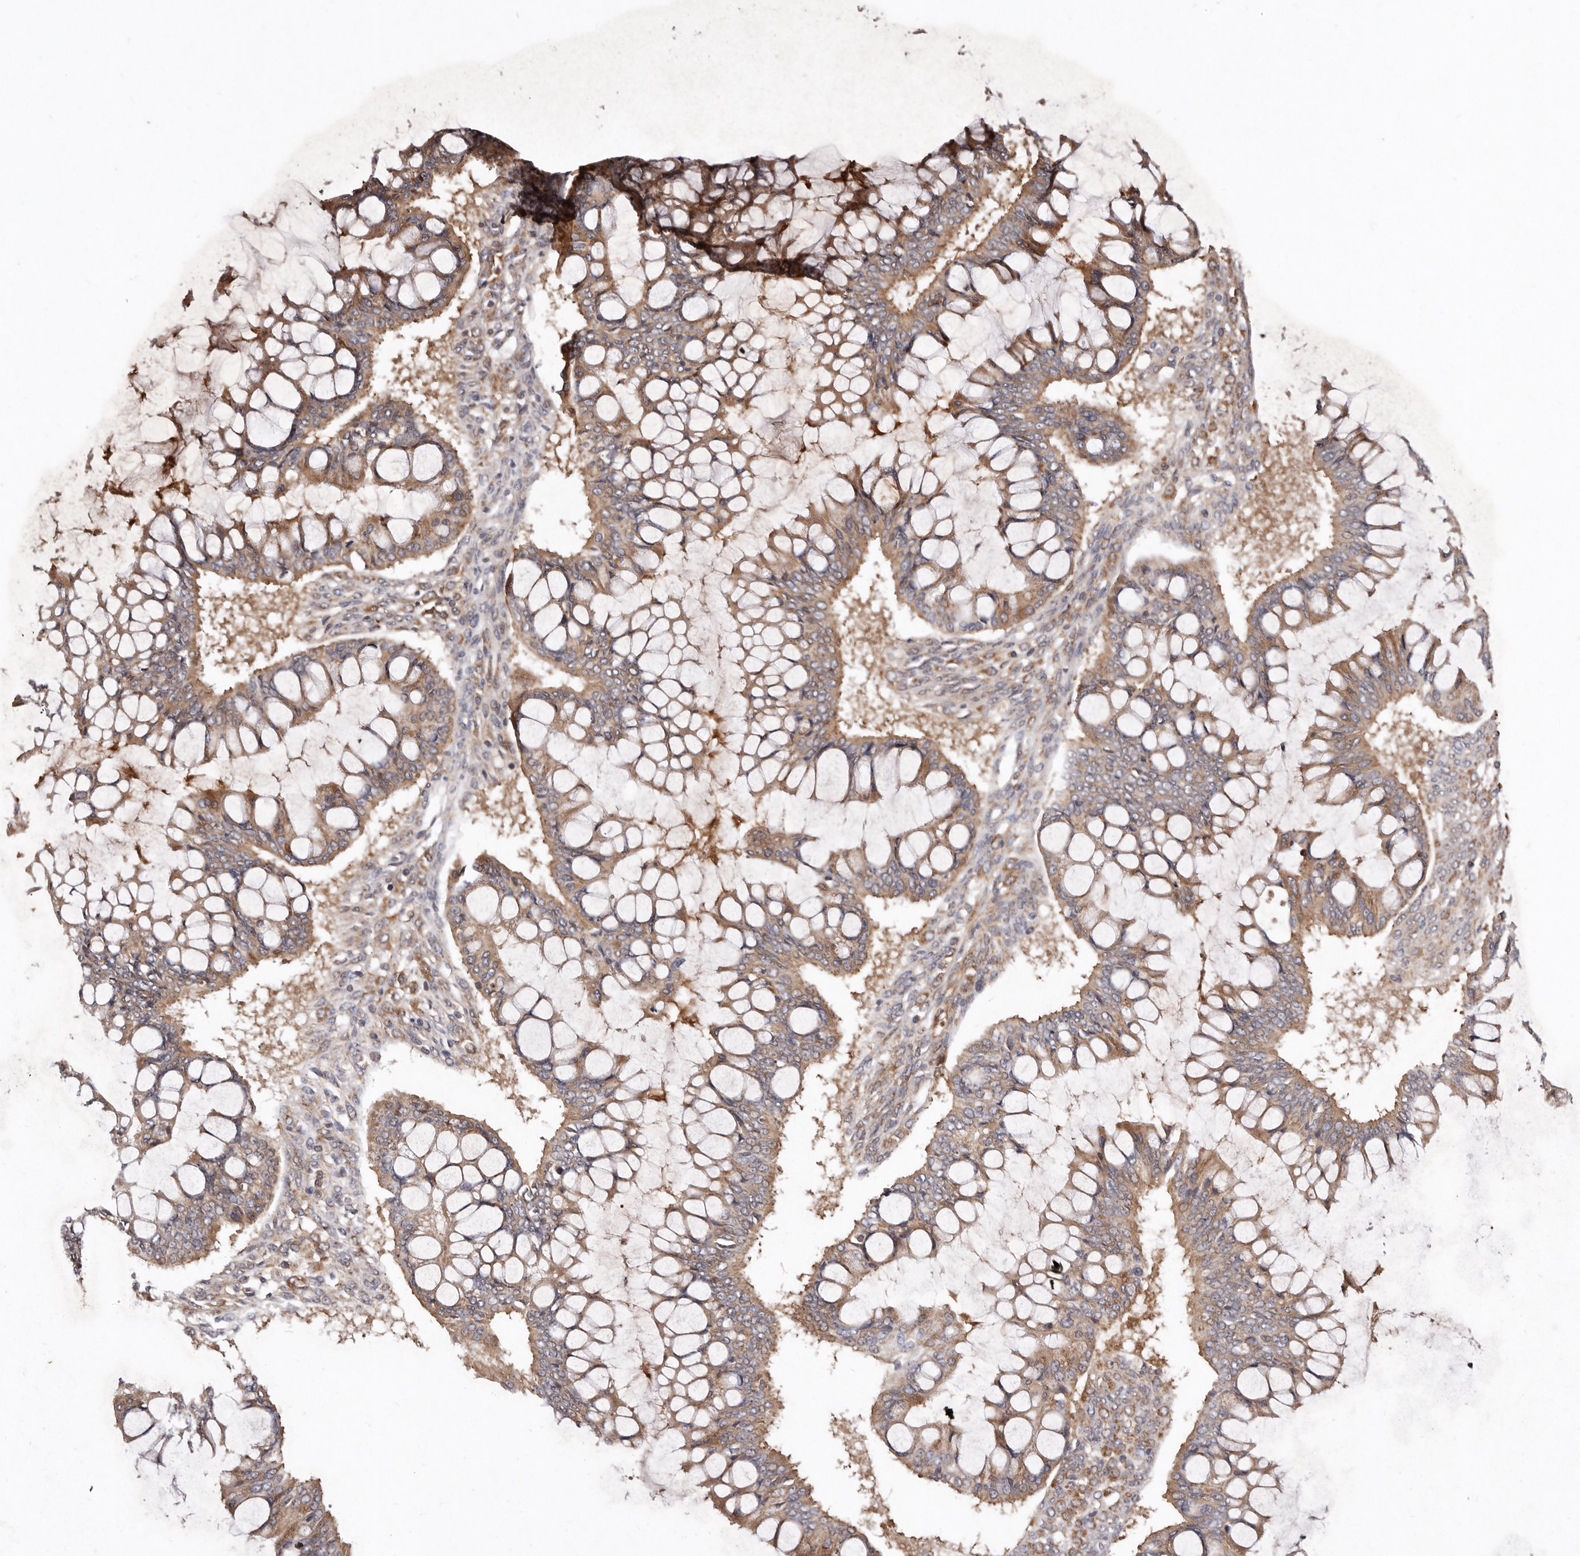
{"staining": {"intensity": "moderate", "quantity": ">75%", "location": "cytoplasmic/membranous"}, "tissue": "ovarian cancer", "cell_type": "Tumor cells", "image_type": "cancer", "snomed": [{"axis": "morphology", "description": "Cystadenocarcinoma, mucinous, NOS"}, {"axis": "topography", "description": "Ovary"}], "caption": "Ovarian cancer stained for a protein shows moderate cytoplasmic/membranous positivity in tumor cells. The staining was performed using DAB to visualize the protein expression in brown, while the nuclei were stained in blue with hematoxylin (Magnification: 20x).", "gene": "GOT1L1", "patient": {"sex": "female", "age": 73}}